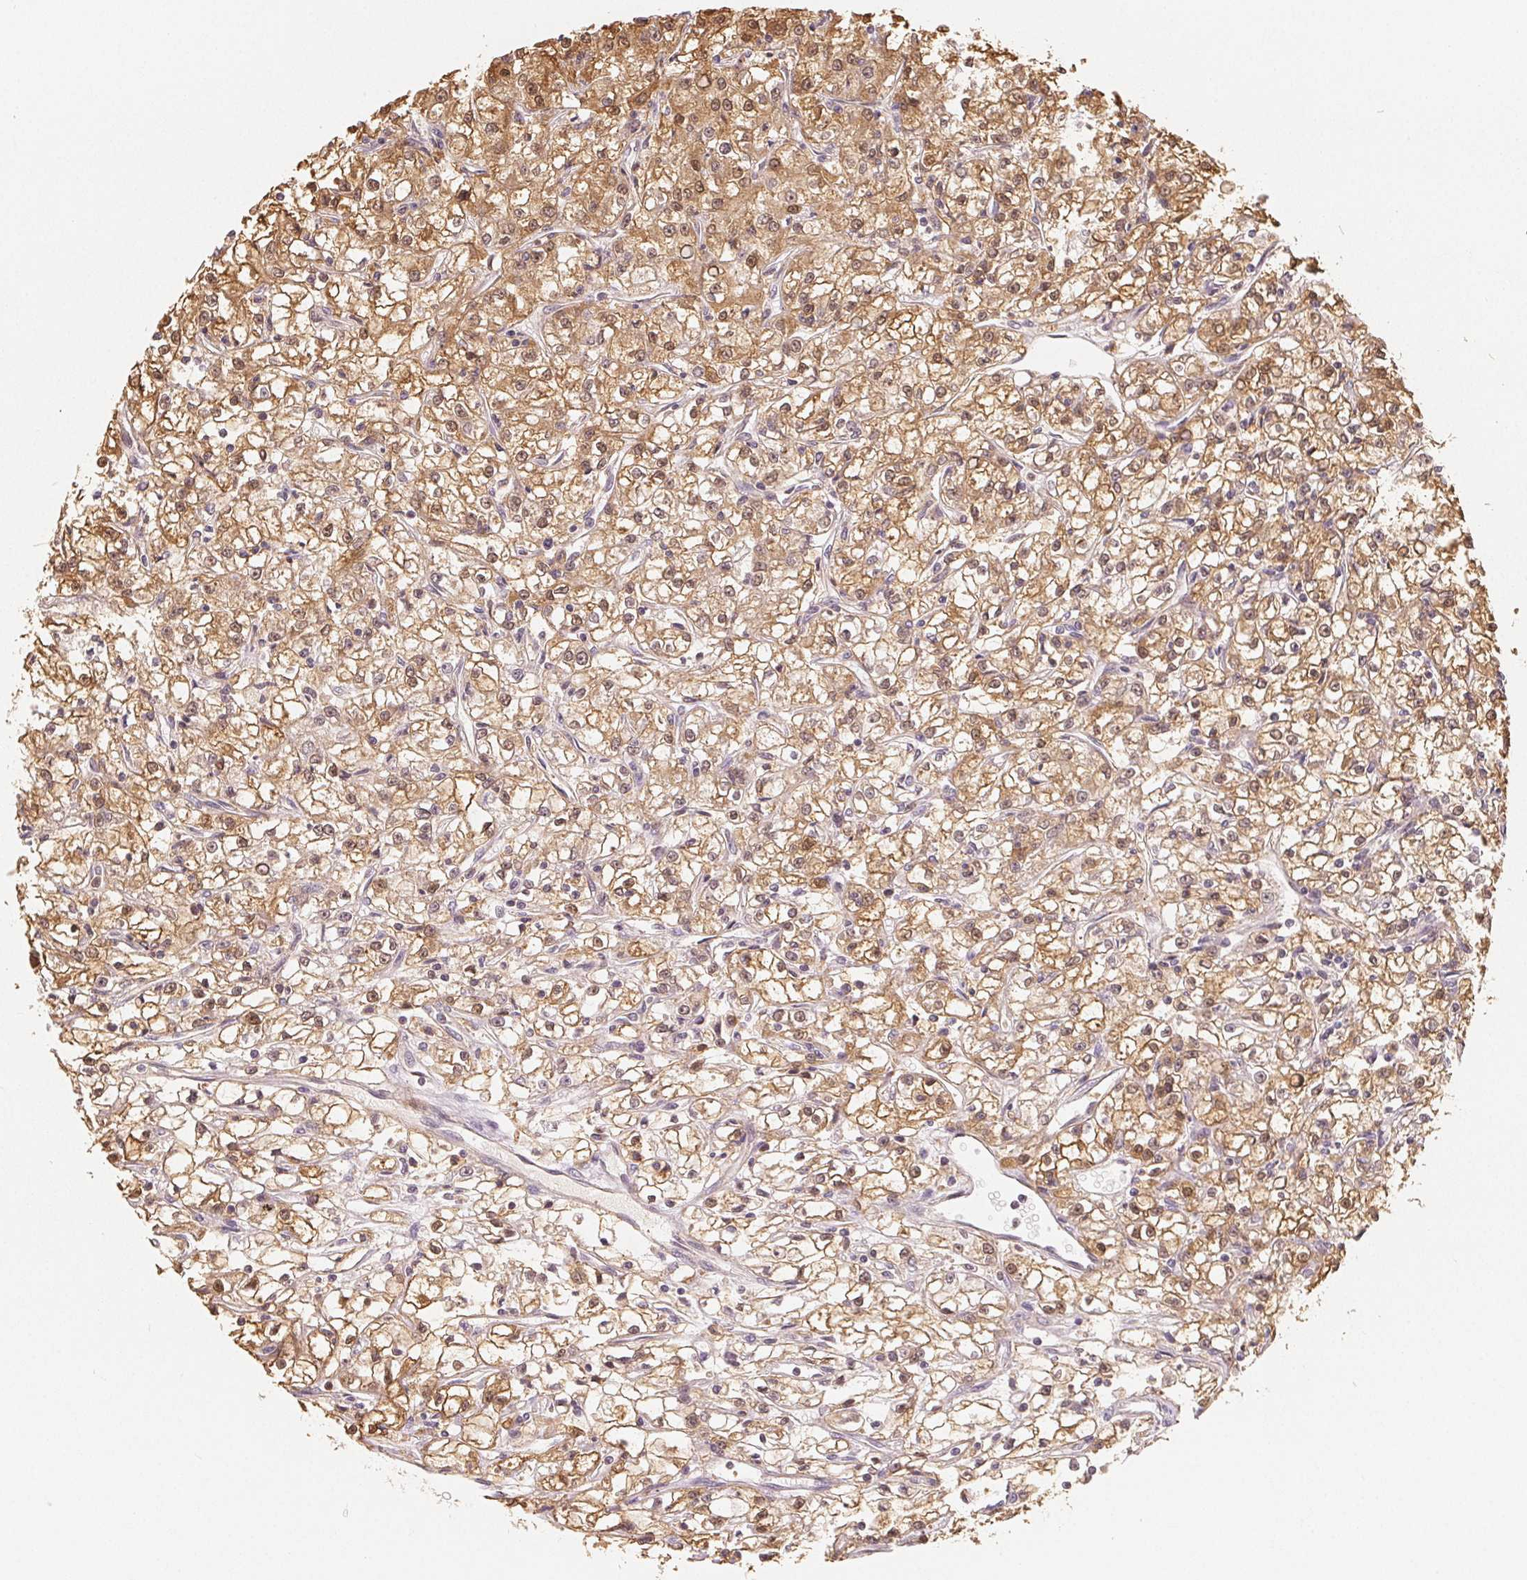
{"staining": {"intensity": "moderate", "quantity": ">75%", "location": "cytoplasmic/membranous,nuclear"}, "tissue": "renal cancer", "cell_type": "Tumor cells", "image_type": "cancer", "snomed": [{"axis": "morphology", "description": "Adenocarcinoma, NOS"}, {"axis": "topography", "description": "Kidney"}], "caption": "Moderate cytoplasmic/membranous and nuclear positivity is appreciated in approximately >75% of tumor cells in renal cancer.", "gene": "GUSB", "patient": {"sex": "female", "age": 59}}